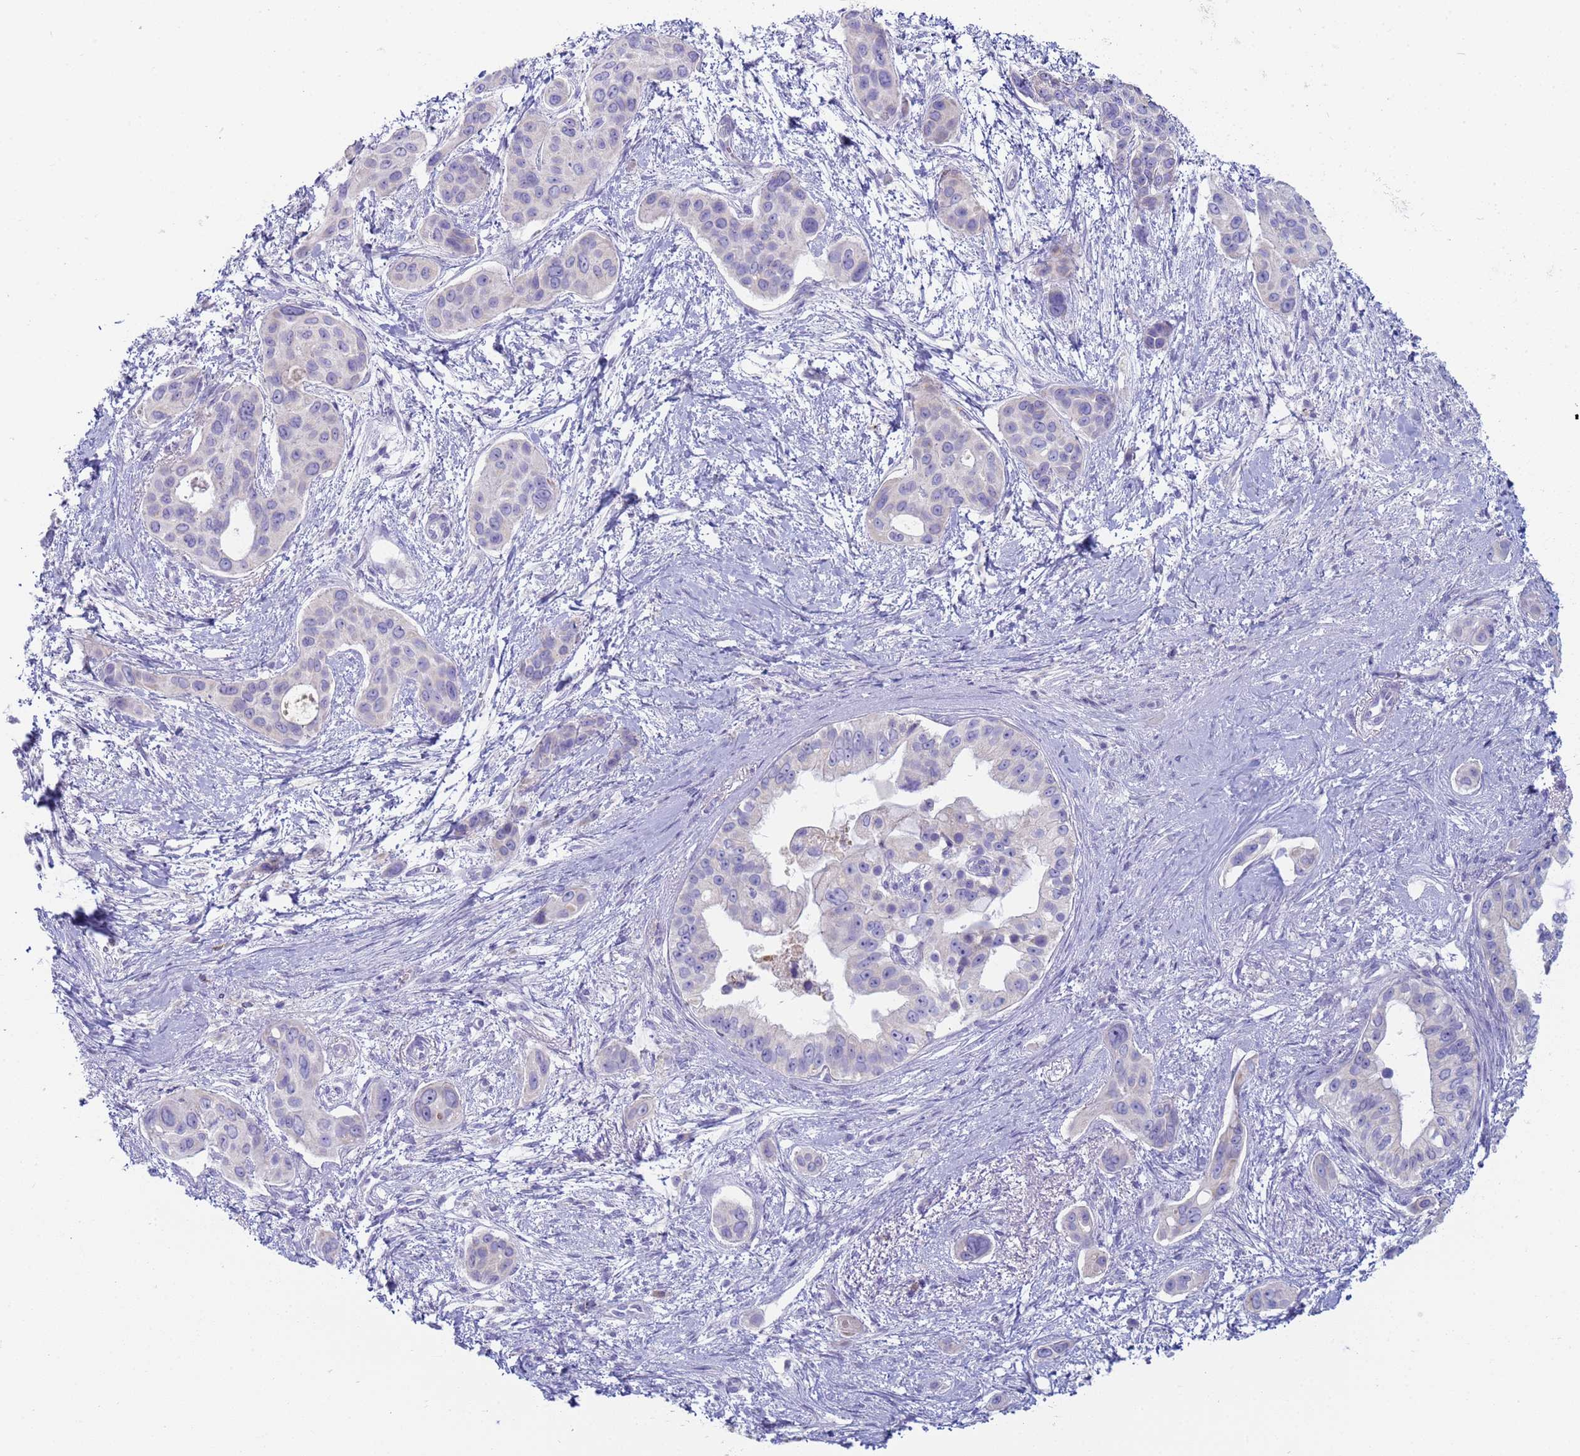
{"staining": {"intensity": "negative", "quantity": "none", "location": "none"}, "tissue": "pancreatic cancer", "cell_type": "Tumor cells", "image_type": "cancer", "snomed": [{"axis": "morphology", "description": "Adenocarcinoma, NOS"}, {"axis": "topography", "description": "Pancreas"}], "caption": "High power microscopy micrograph of an immunohistochemistry (IHC) micrograph of pancreatic adenocarcinoma, revealing no significant expression in tumor cells. The staining was performed using DAB to visualize the protein expression in brown, while the nuclei were stained in blue with hematoxylin (Magnification: 20x).", "gene": "CR1", "patient": {"sex": "male", "age": 72}}